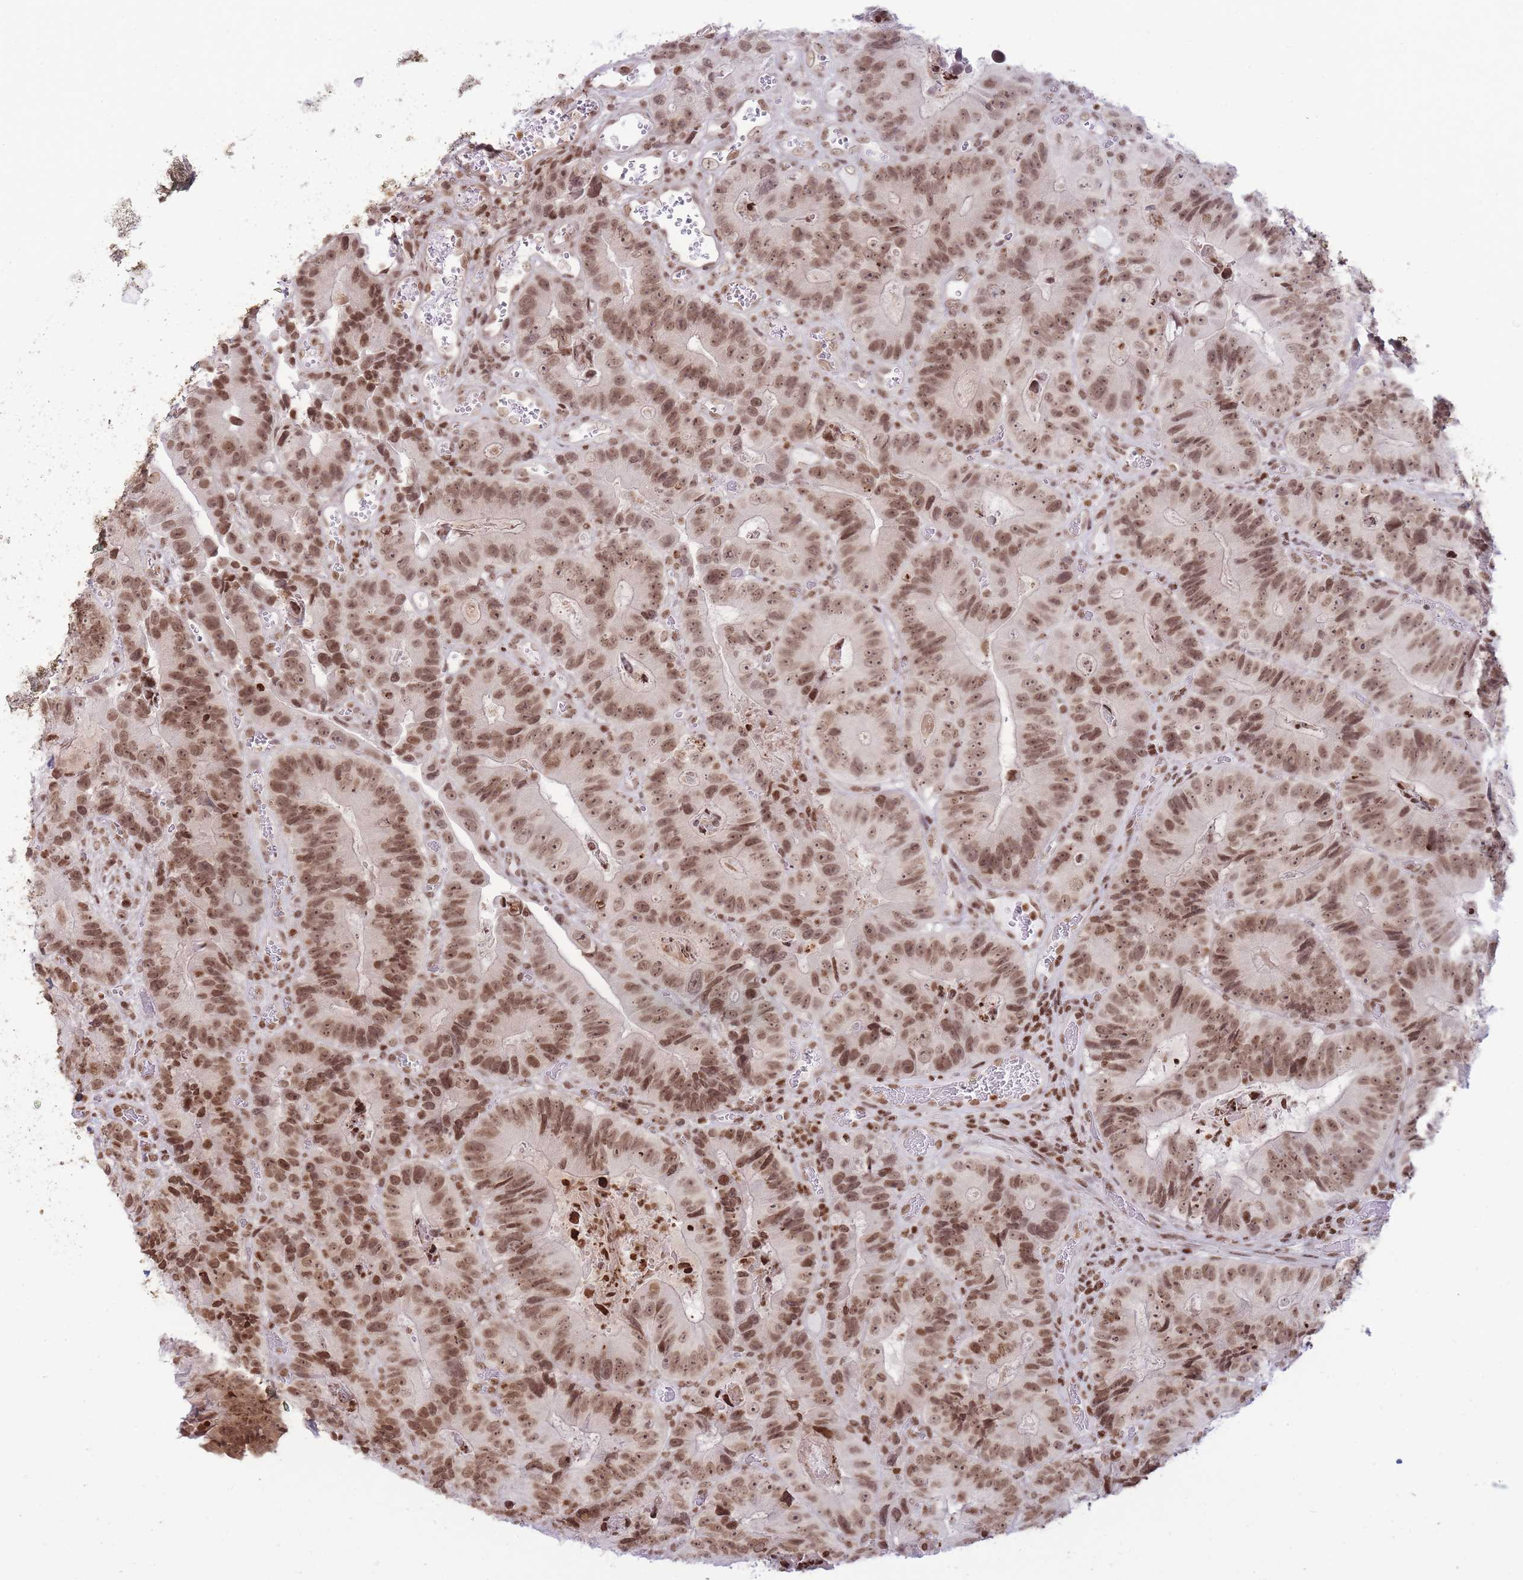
{"staining": {"intensity": "moderate", "quantity": ">75%", "location": "nuclear"}, "tissue": "colorectal cancer", "cell_type": "Tumor cells", "image_type": "cancer", "snomed": [{"axis": "morphology", "description": "Adenocarcinoma, NOS"}, {"axis": "topography", "description": "Colon"}], "caption": "A micrograph of human colorectal cancer (adenocarcinoma) stained for a protein shows moderate nuclear brown staining in tumor cells.", "gene": "SHISAL1", "patient": {"sex": "female", "age": 86}}